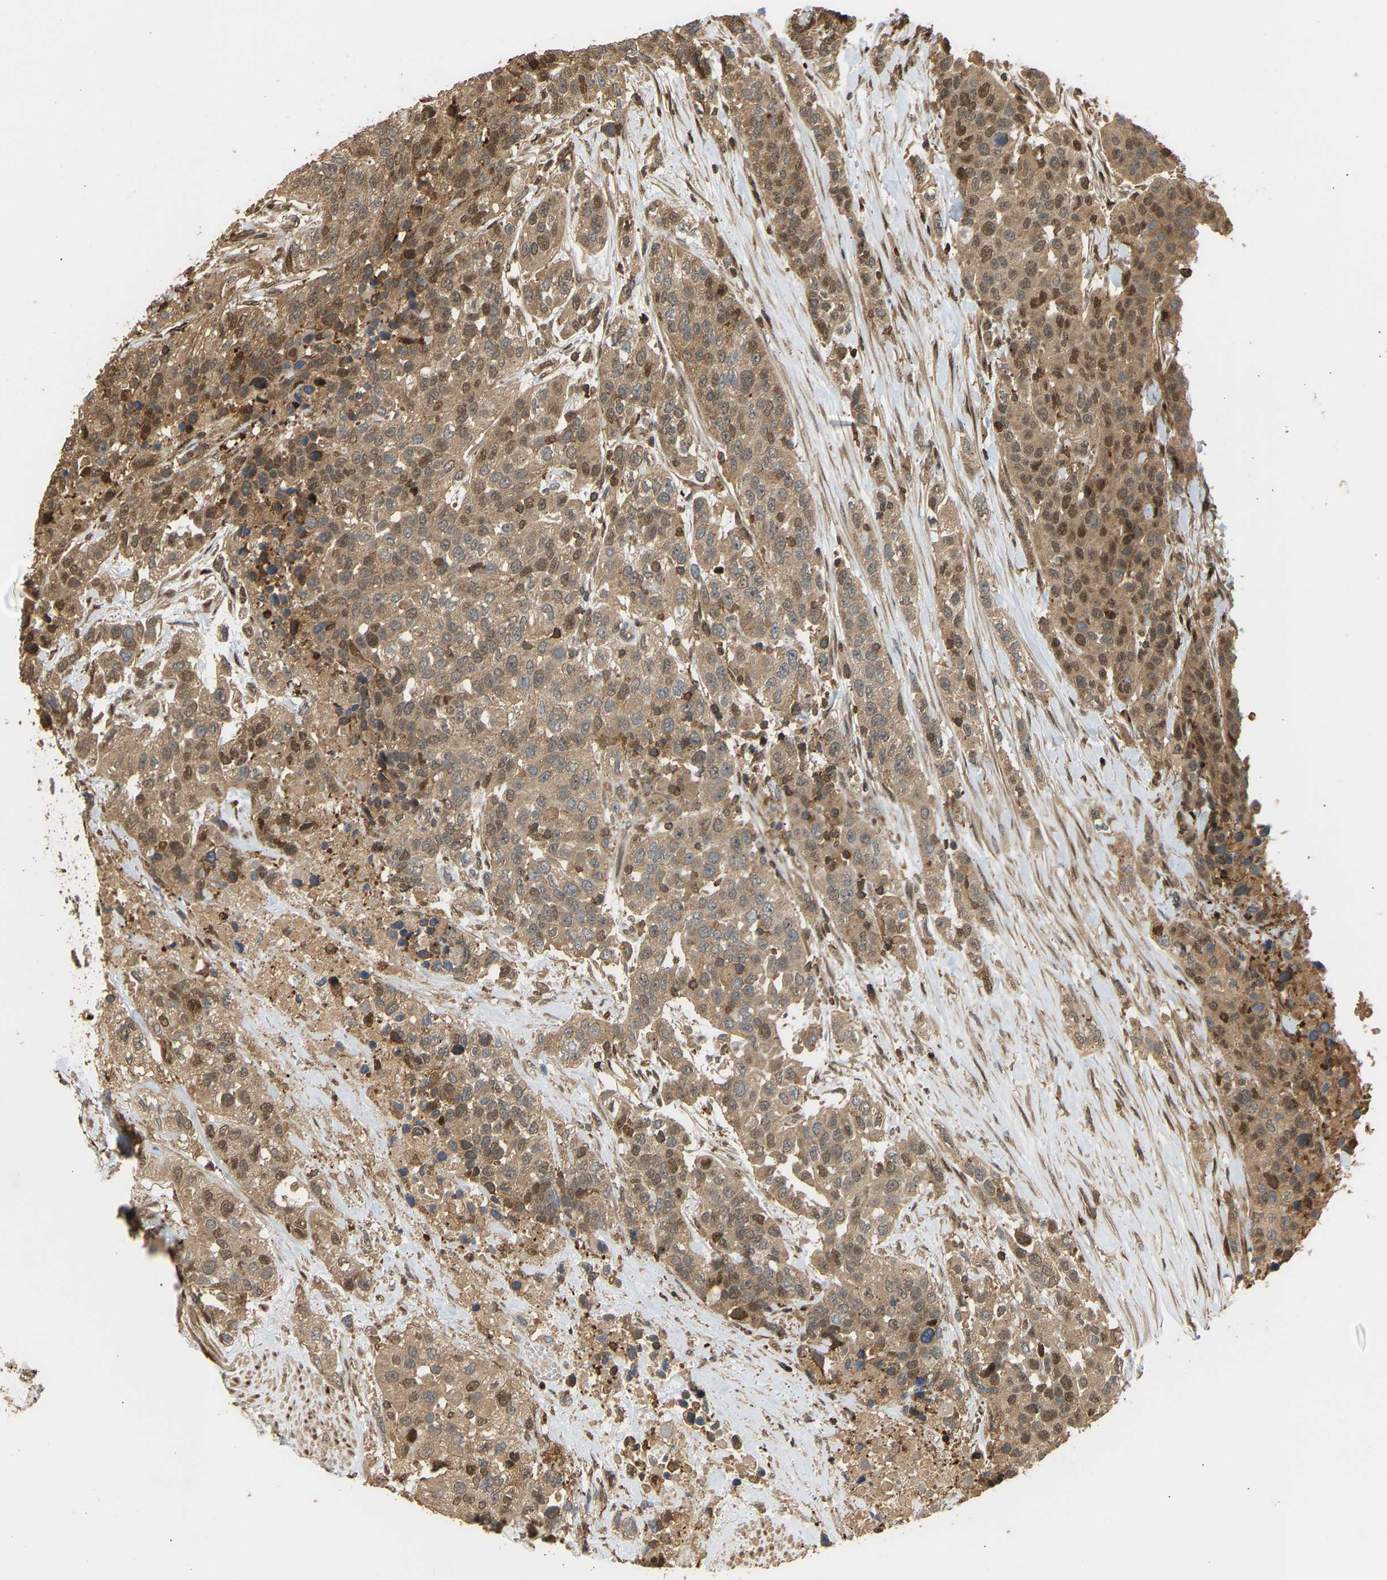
{"staining": {"intensity": "moderate", "quantity": ">75%", "location": "cytoplasmic/membranous,nuclear"}, "tissue": "urothelial cancer", "cell_type": "Tumor cells", "image_type": "cancer", "snomed": [{"axis": "morphology", "description": "Urothelial carcinoma, High grade"}, {"axis": "topography", "description": "Urinary bladder"}], "caption": "Urothelial cancer tissue reveals moderate cytoplasmic/membranous and nuclear positivity in approximately >75% of tumor cells", "gene": "GOPC", "patient": {"sex": "female", "age": 80}}